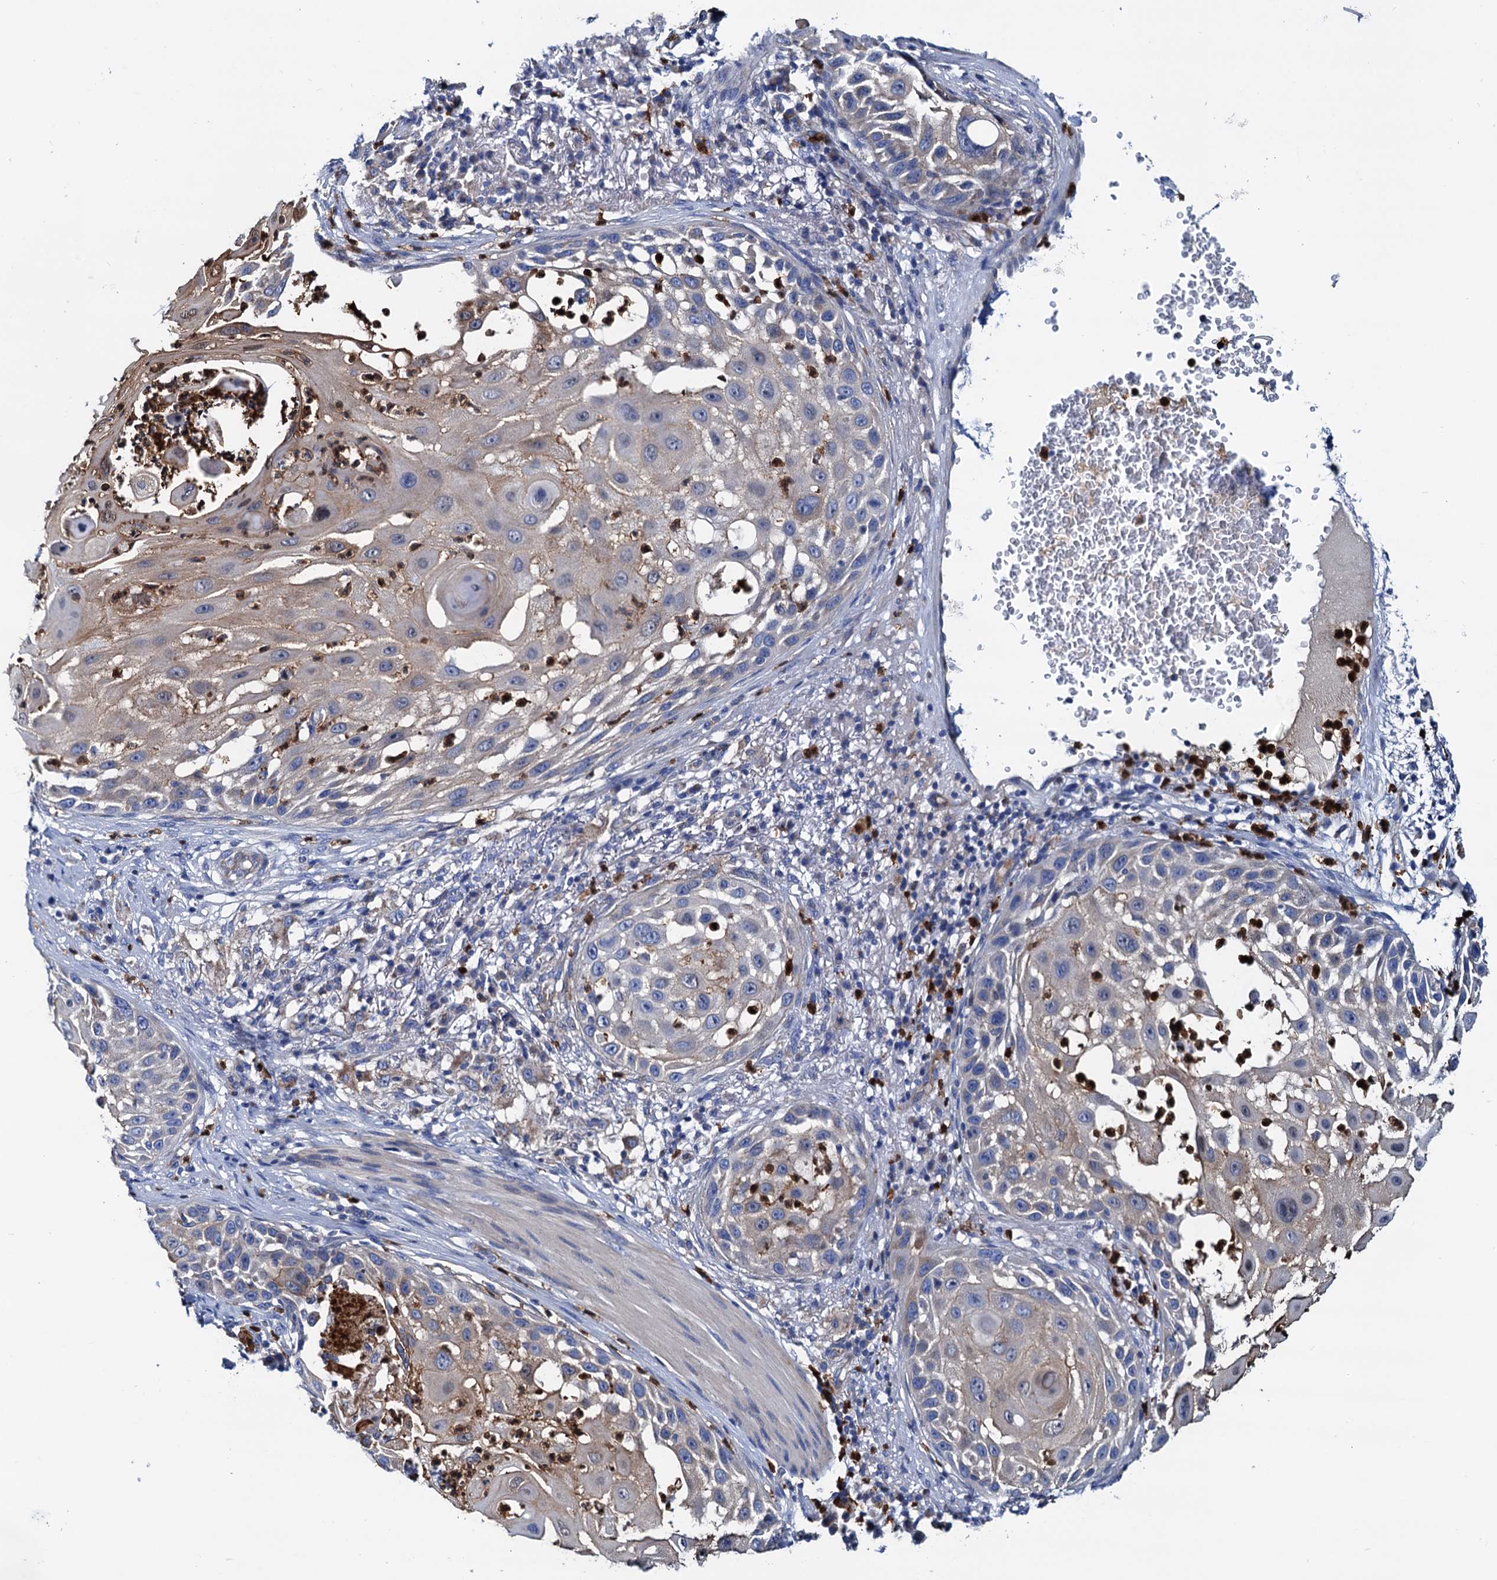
{"staining": {"intensity": "negative", "quantity": "none", "location": "none"}, "tissue": "skin cancer", "cell_type": "Tumor cells", "image_type": "cancer", "snomed": [{"axis": "morphology", "description": "Squamous cell carcinoma, NOS"}, {"axis": "topography", "description": "Skin"}], "caption": "Tumor cells show no significant positivity in squamous cell carcinoma (skin).", "gene": "RASSF9", "patient": {"sex": "female", "age": 44}}